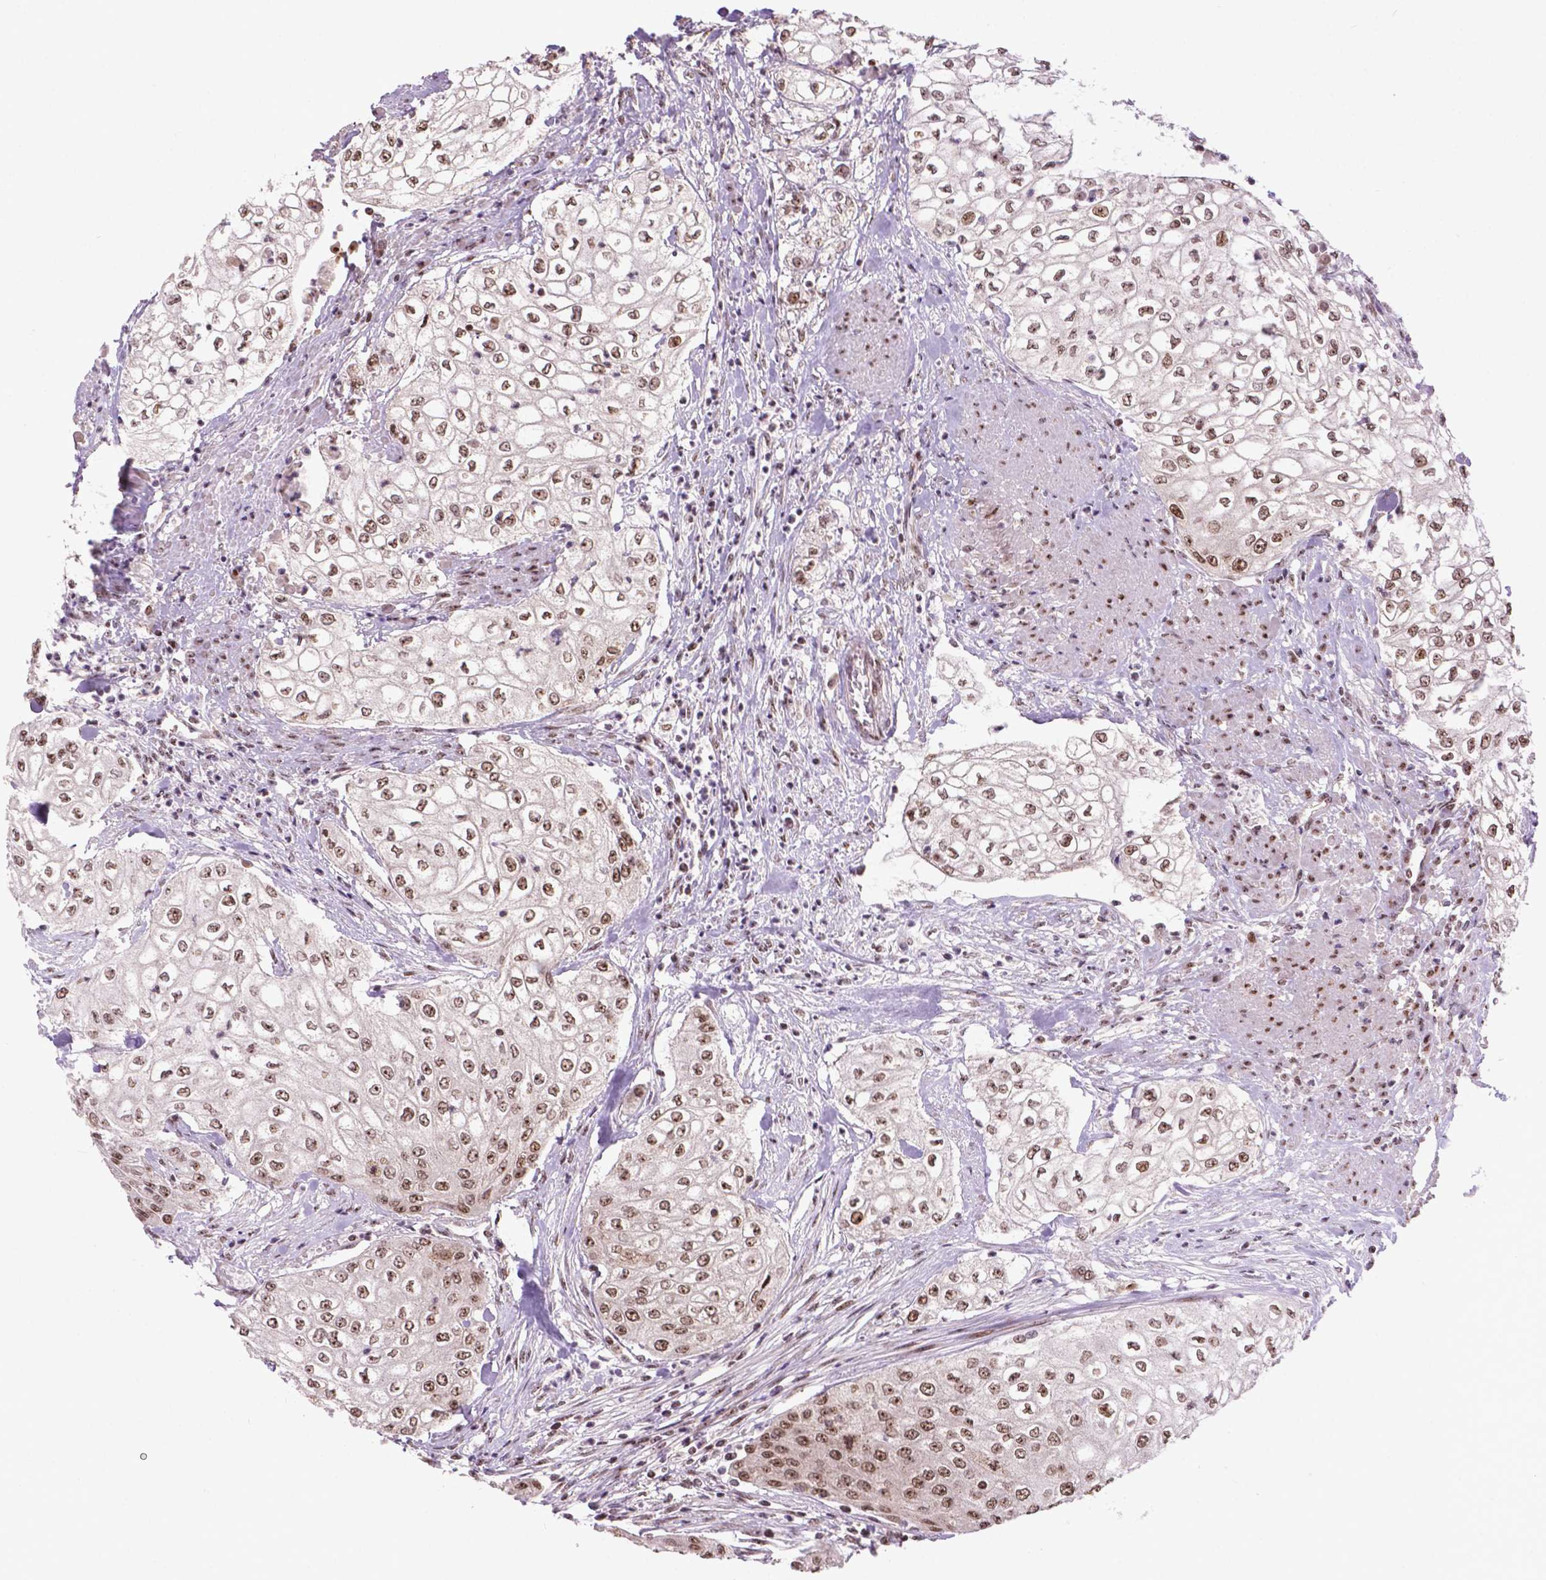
{"staining": {"intensity": "moderate", "quantity": ">75%", "location": "nuclear"}, "tissue": "urothelial cancer", "cell_type": "Tumor cells", "image_type": "cancer", "snomed": [{"axis": "morphology", "description": "Urothelial carcinoma, High grade"}, {"axis": "topography", "description": "Urinary bladder"}], "caption": "IHC image of neoplastic tissue: high-grade urothelial carcinoma stained using immunohistochemistry displays medium levels of moderate protein expression localized specifically in the nuclear of tumor cells, appearing as a nuclear brown color.", "gene": "CSNK2A1", "patient": {"sex": "male", "age": 62}}